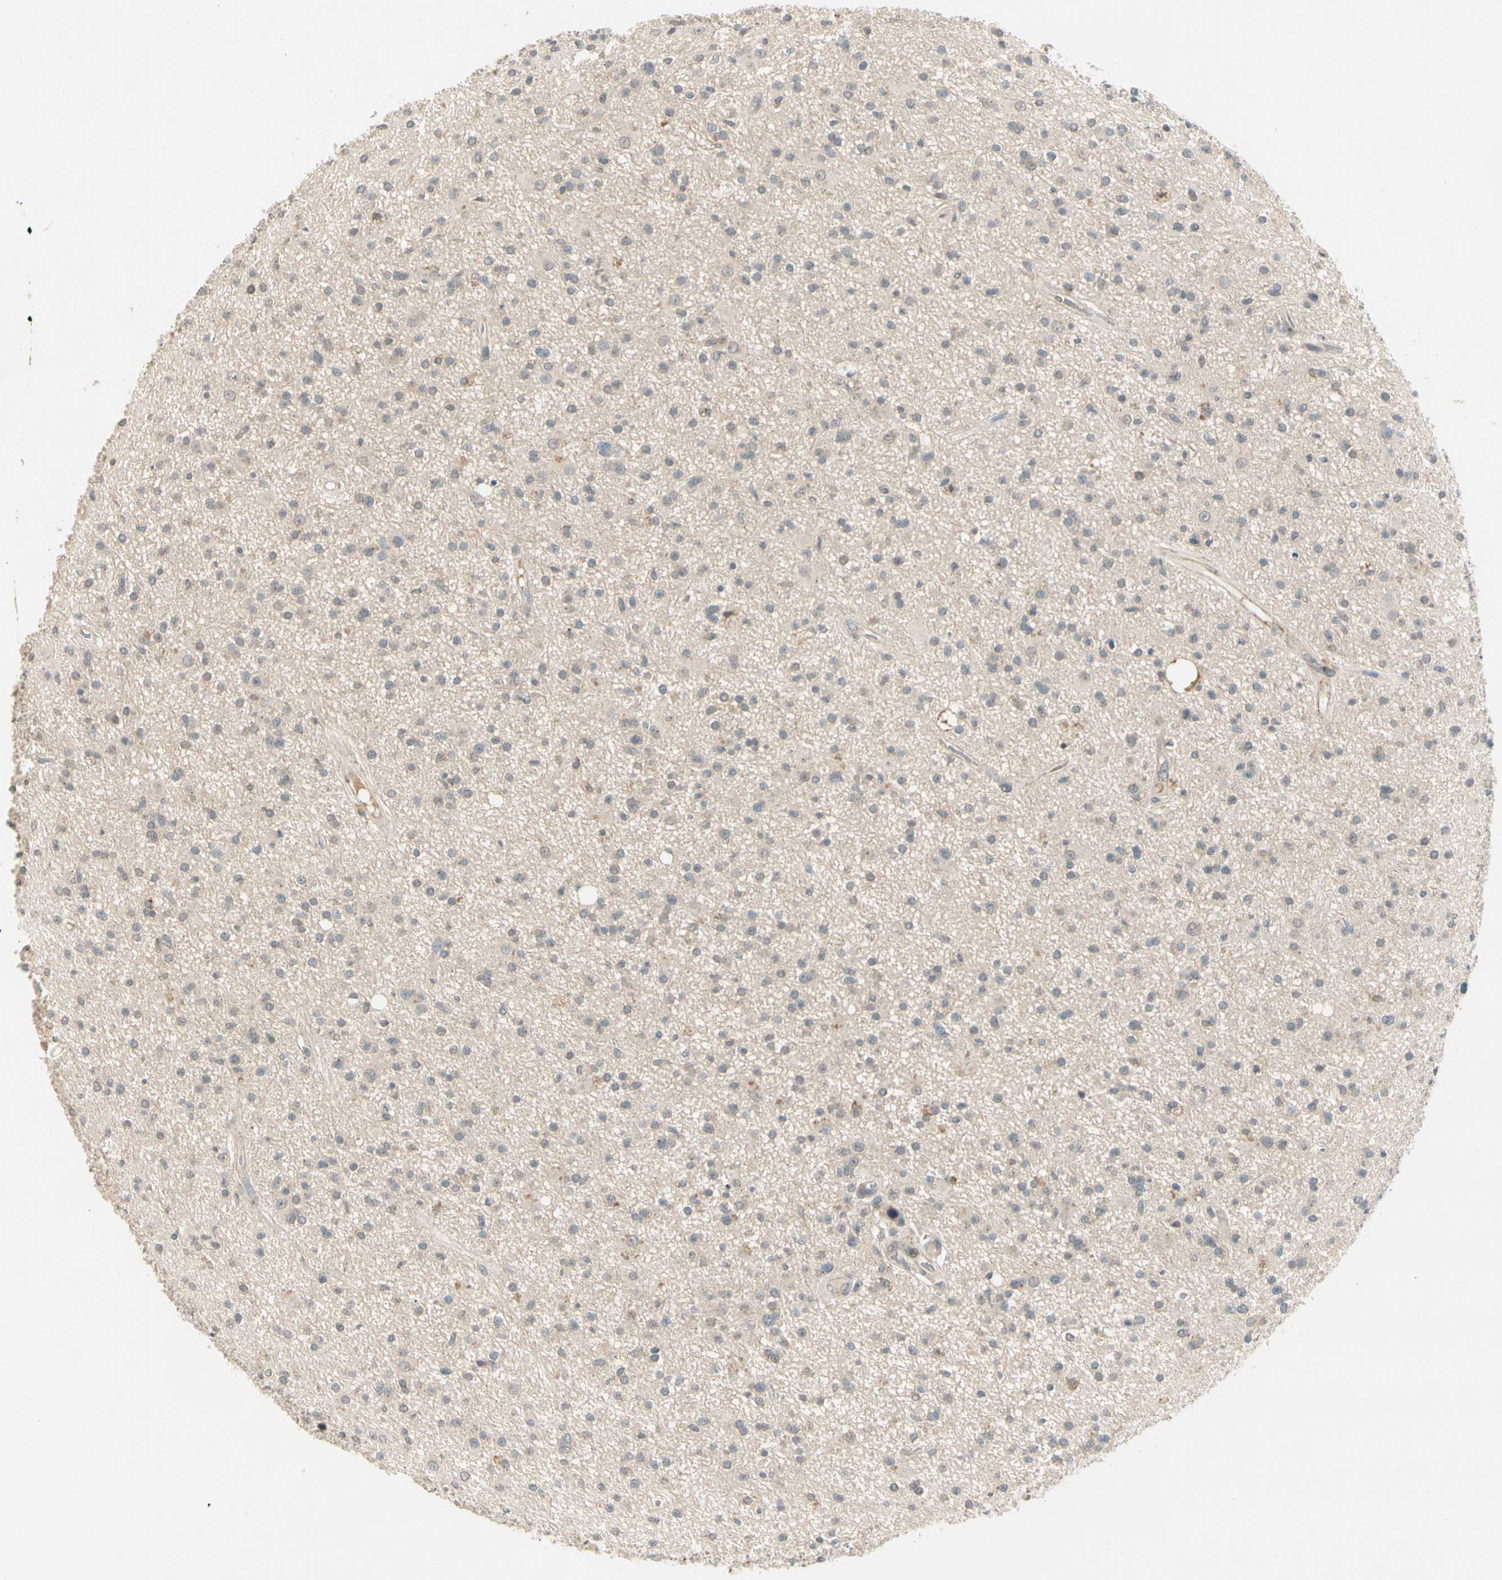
{"staining": {"intensity": "negative", "quantity": "none", "location": "none"}, "tissue": "glioma", "cell_type": "Tumor cells", "image_type": "cancer", "snomed": [{"axis": "morphology", "description": "Glioma, malignant, High grade"}, {"axis": "topography", "description": "Brain"}], "caption": "This is a micrograph of immunohistochemistry staining of malignant high-grade glioma, which shows no positivity in tumor cells.", "gene": "PCDHB15", "patient": {"sex": "male", "age": 33}}